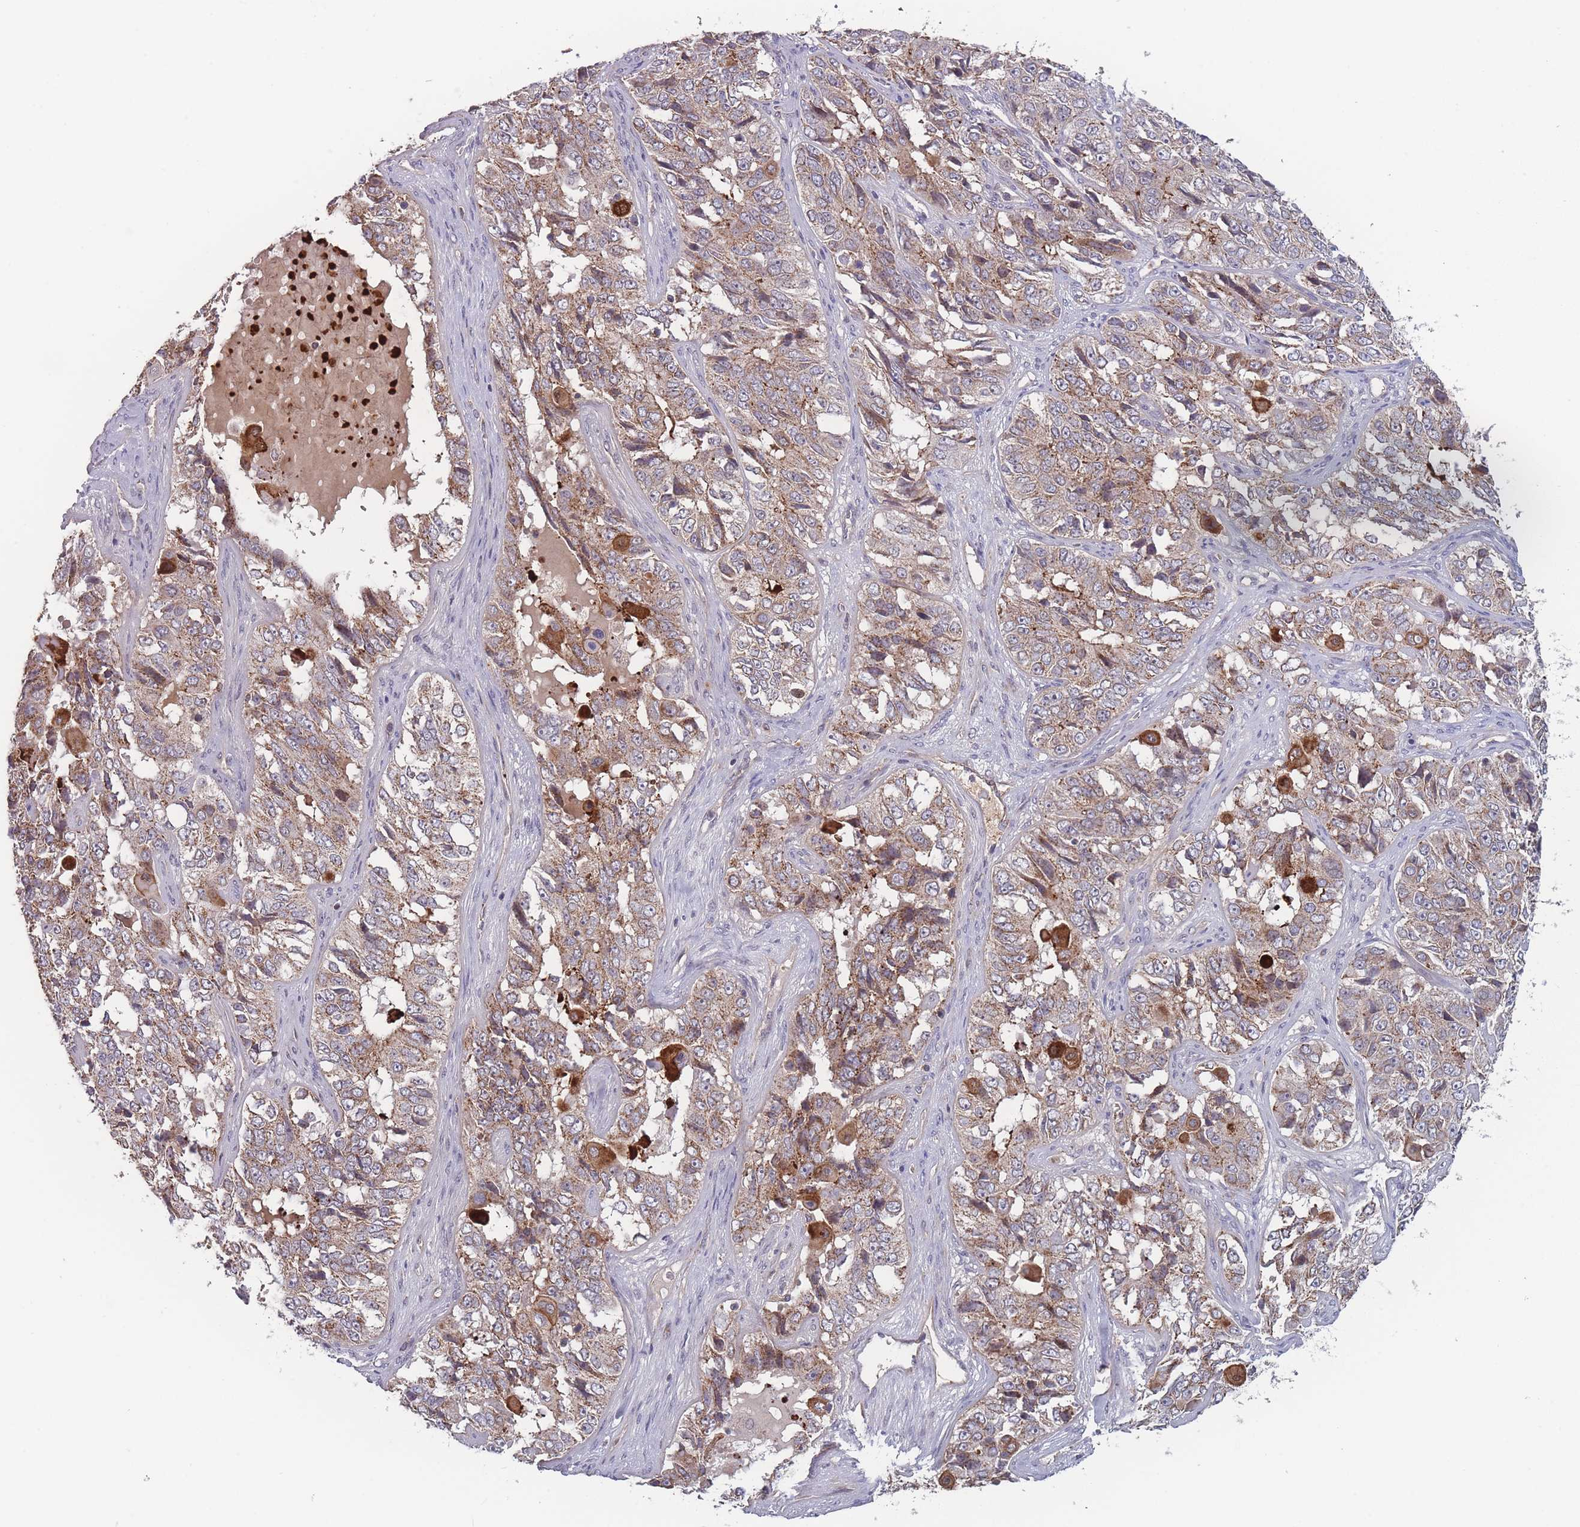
{"staining": {"intensity": "moderate", "quantity": ">75%", "location": "cytoplasmic/membranous"}, "tissue": "ovarian cancer", "cell_type": "Tumor cells", "image_type": "cancer", "snomed": [{"axis": "morphology", "description": "Carcinoma, endometroid"}, {"axis": "topography", "description": "Ovary"}], "caption": "Protein staining of ovarian cancer (endometroid carcinoma) tissue demonstrates moderate cytoplasmic/membranous positivity in about >75% of tumor cells.", "gene": "TMEM232", "patient": {"sex": "female", "age": 51}}